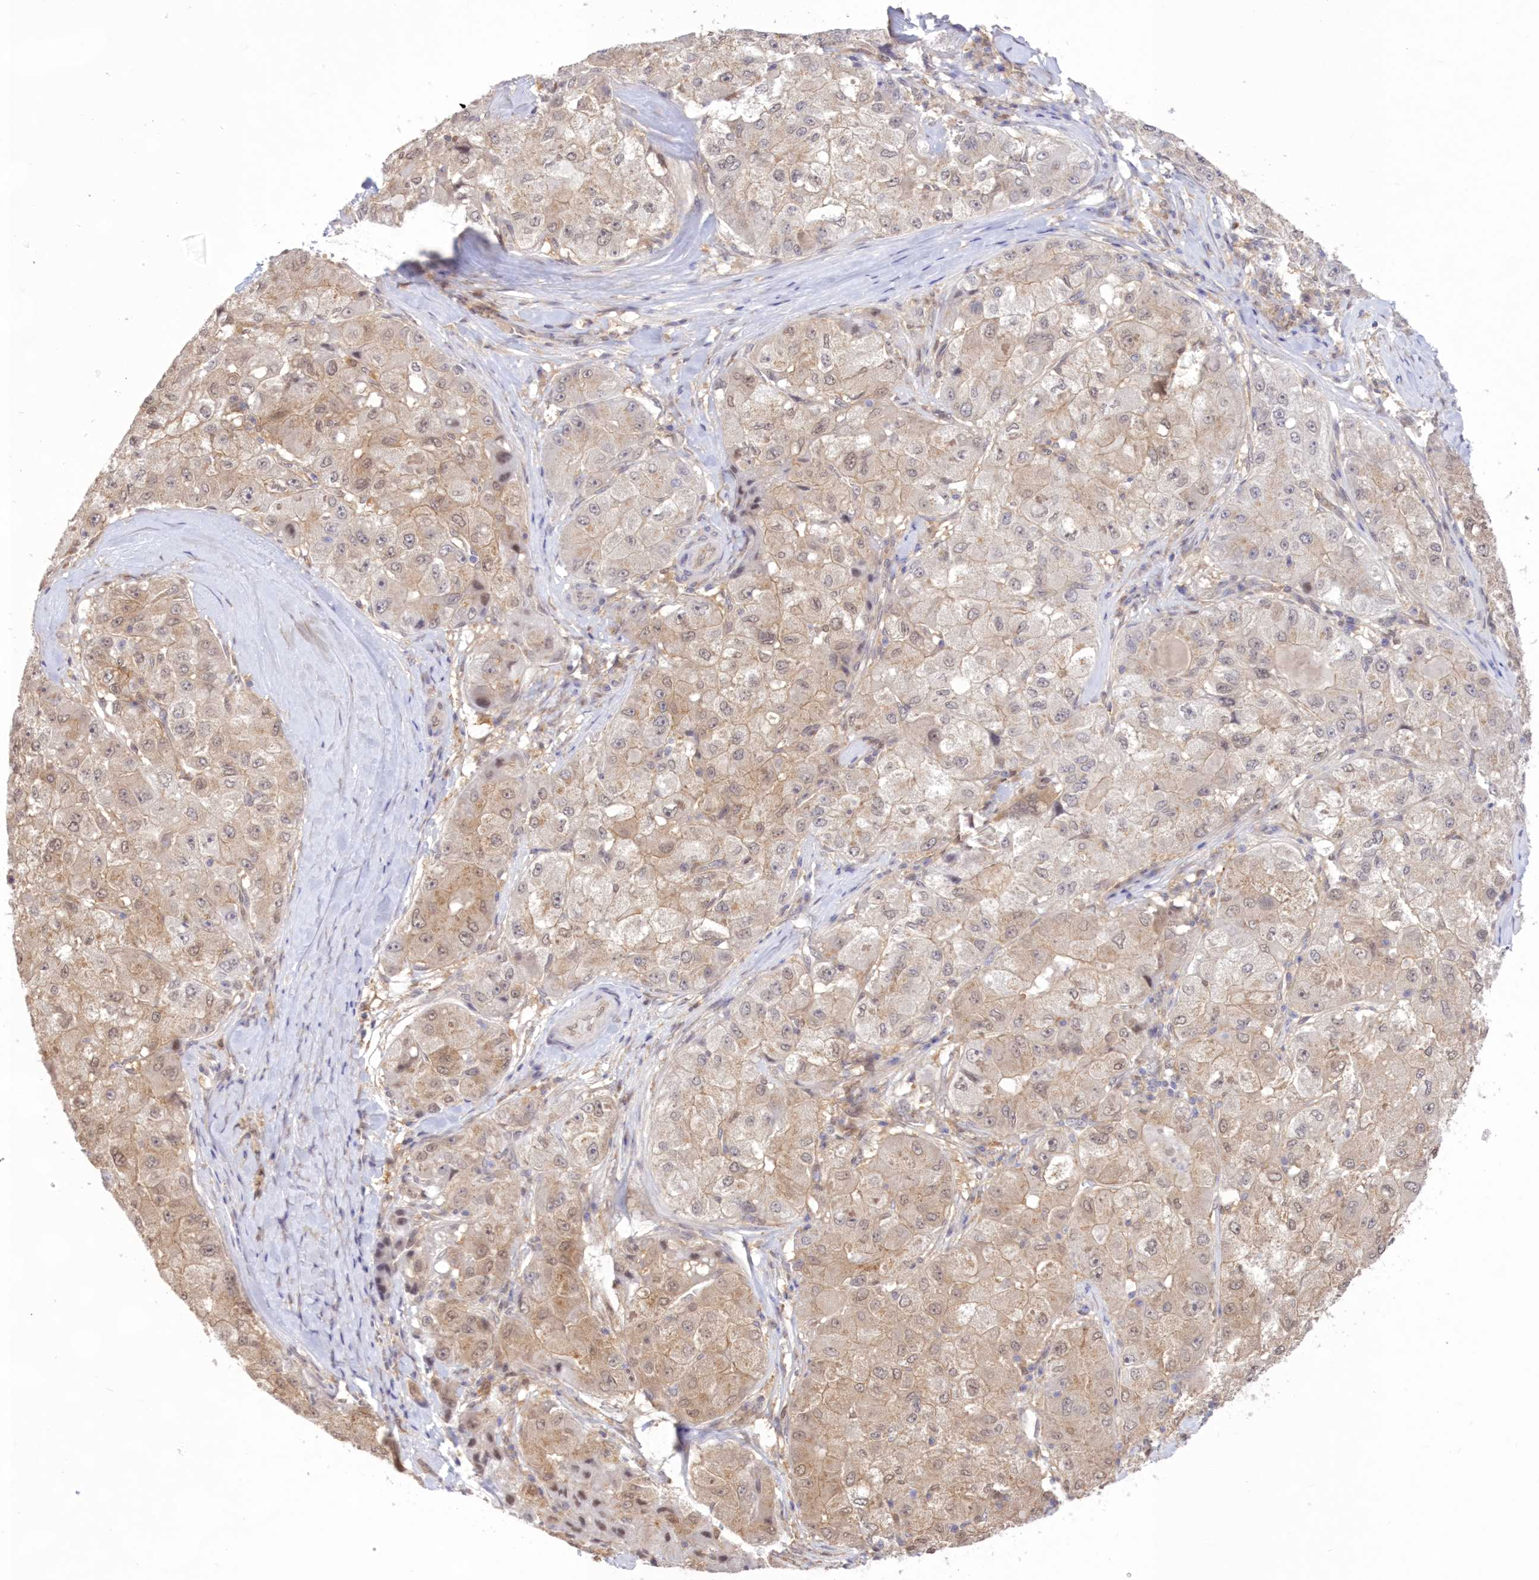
{"staining": {"intensity": "weak", "quantity": ">75%", "location": "cytoplasmic/membranous"}, "tissue": "liver cancer", "cell_type": "Tumor cells", "image_type": "cancer", "snomed": [{"axis": "morphology", "description": "Carcinoma, Hepatocellular, NOS"}, {"axis": "topography", "description": "Liver"}], "caption": "Immunohistochemical staining of human liver cancer displays weak cytoplasmic/membranous protein expression in about >75% of tumor cells.", "gene": "RNPEP", "patient": {"sex": "male", "age": 80}}